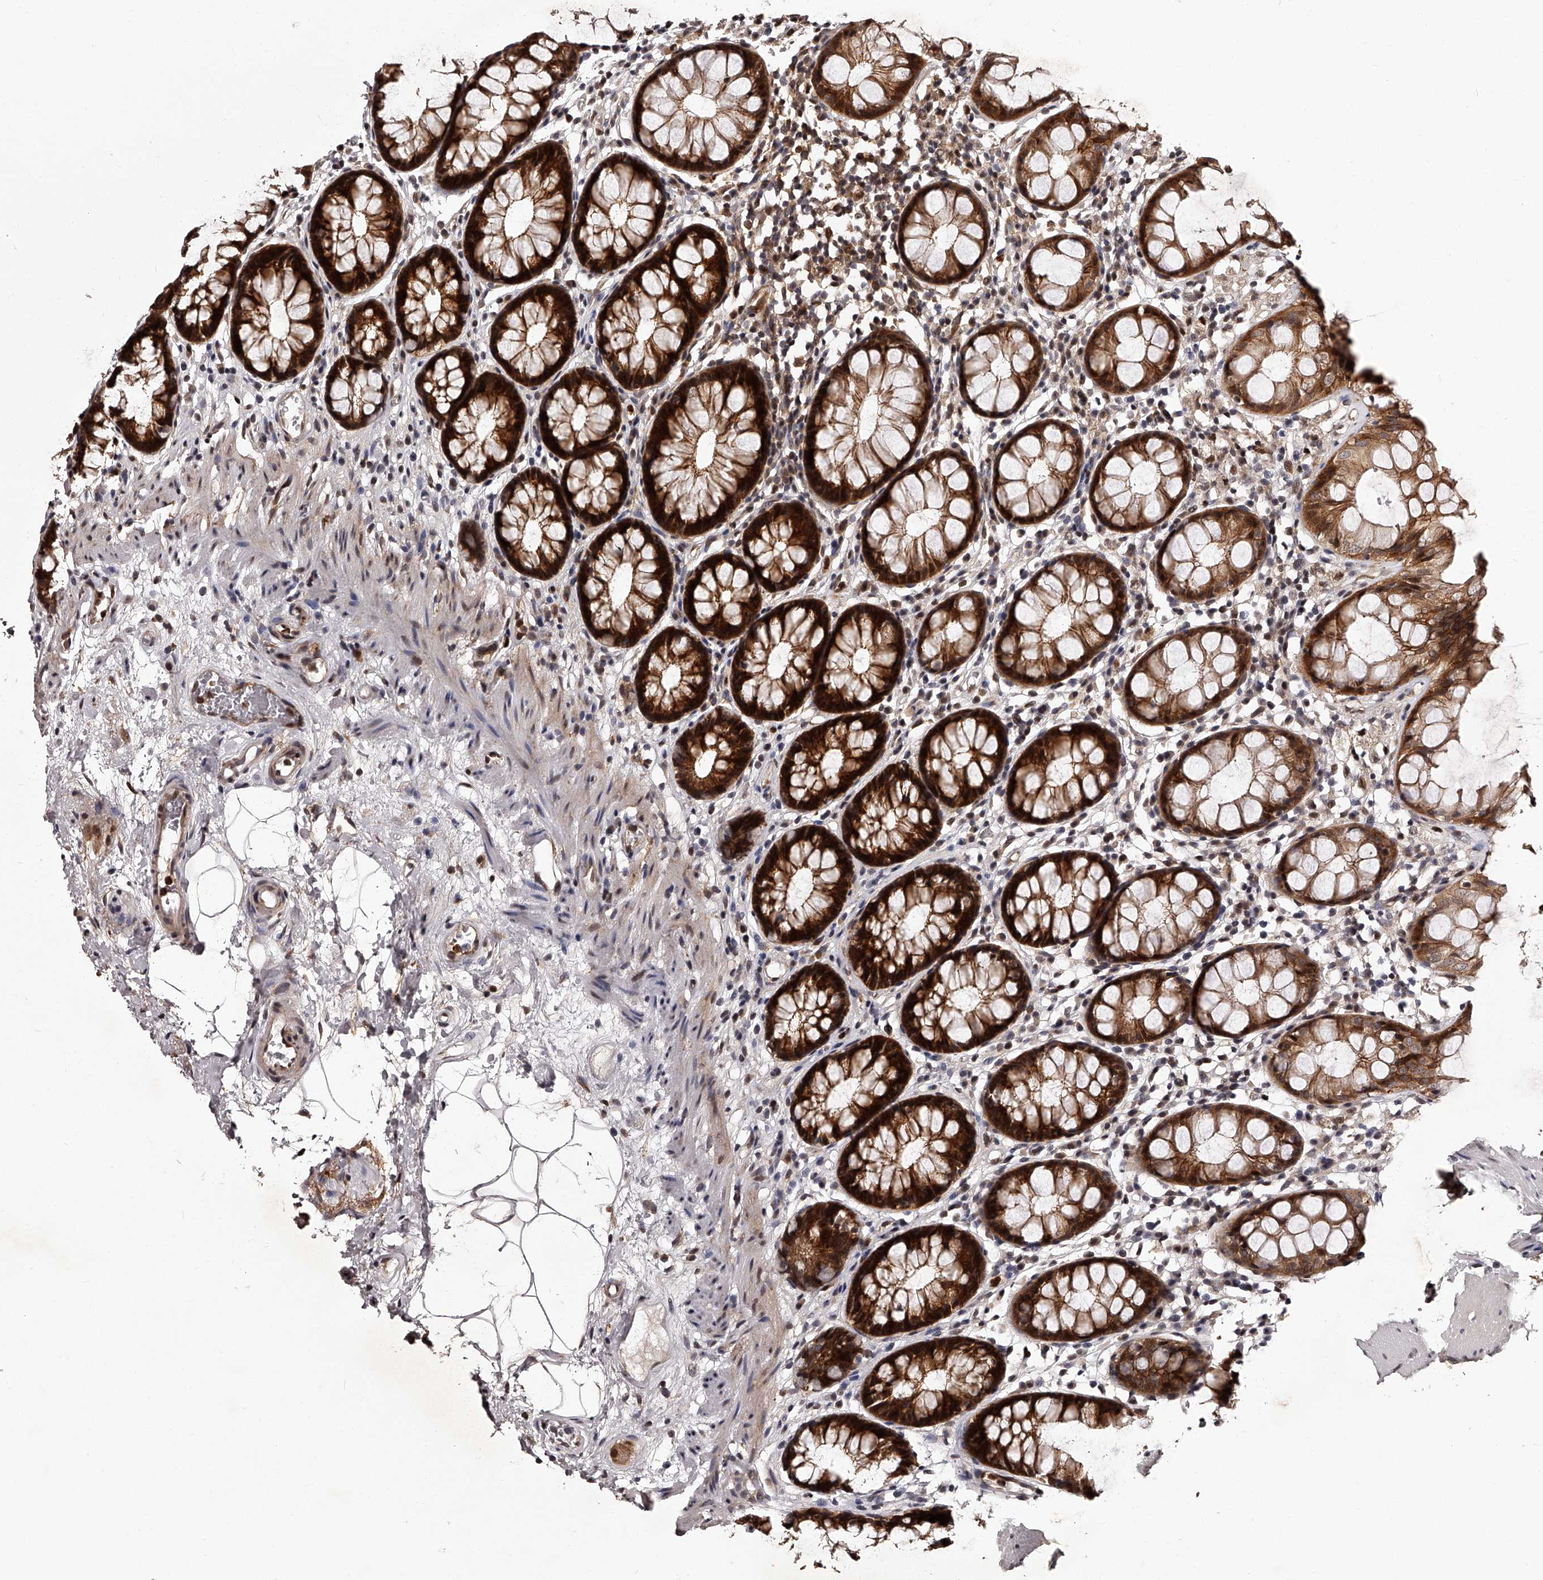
{"staining": {"intensity": "strong", "quantity": ">75%", "location": "cytoplasmic/membranous,nuclear"}, "tissue": "rectum", "cell_type": "Glandular cells", "image_type": "normal", "snomed": [{"axis": "morphology", "description": "Normal tissue, NOS"}, {"axis": "topography", "description": "Rectum"}], "caption": "A high-resolution photomicrograph shows immunohistochemistry staining of normal rectum, which displays strong cytoplasmic/membranous,nuclear staining in about >75% of glandular cells. (brown staining indicates protein expression, while blue staining denotes nuclei).", "gene": "RSC1A1", "patient": {"sex": "male", "age": 64}}